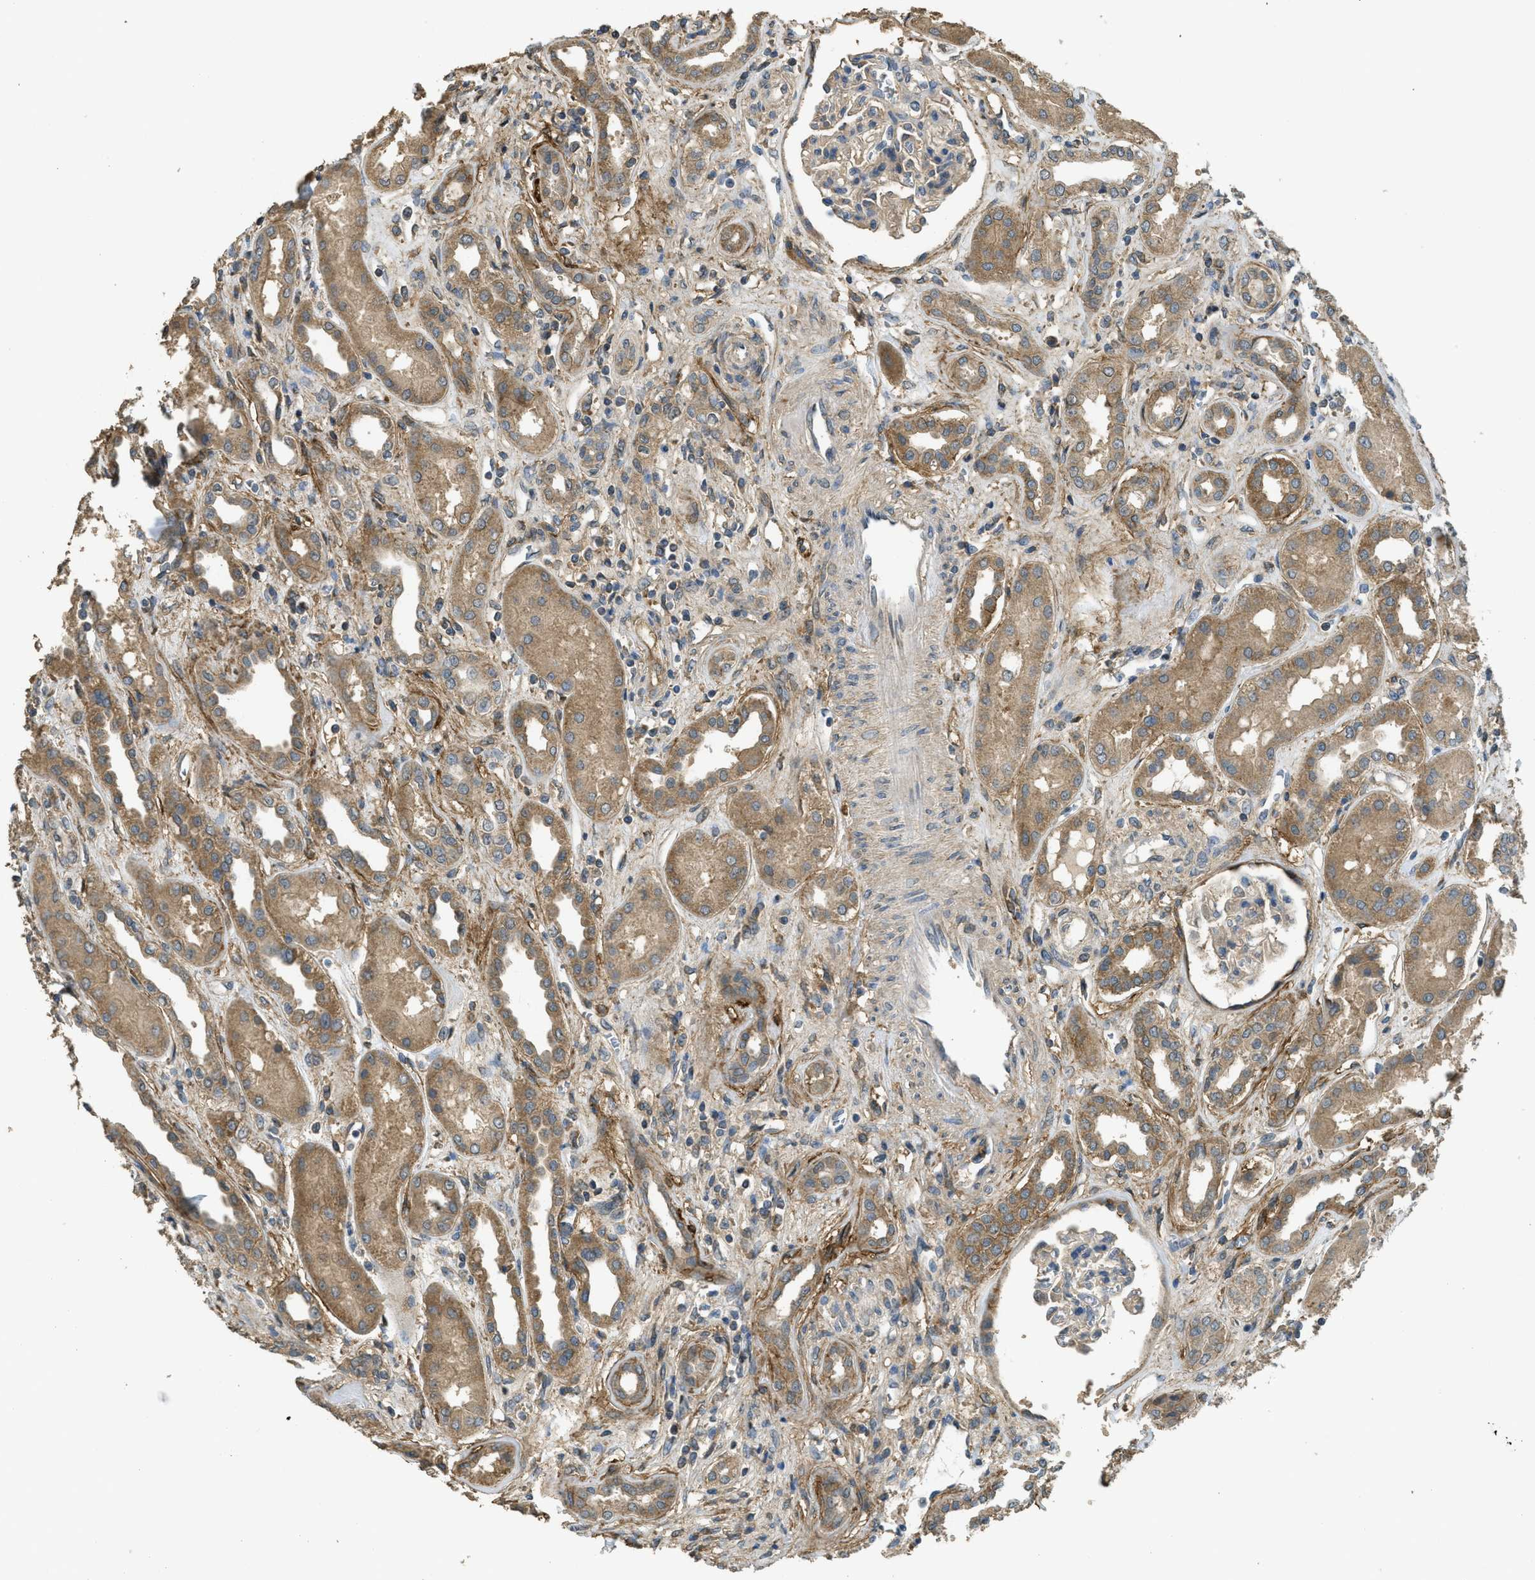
{"staining": {"intensity": "weak", "quantity": "25%-75%", "location": "cytoplasmic/membranous"}, "tissue": "kidney", "cell_type": "Cells in glomeruli", "image_type": "normal", "snomed": [{"axis": "morphology", "description": "Normal tissue, NOS"}, {"axis": "topography", "description": "Kidney"}], "caption": "This histopathology image exhibits immunohistochemistry (IHC) staining of benign human kidney, with low weak cytoplasmic/membranous expression in about 25%-75% of cells in glomeruli.", "gene": "CD276", "patient": {"sex": "male", "age": 59}}